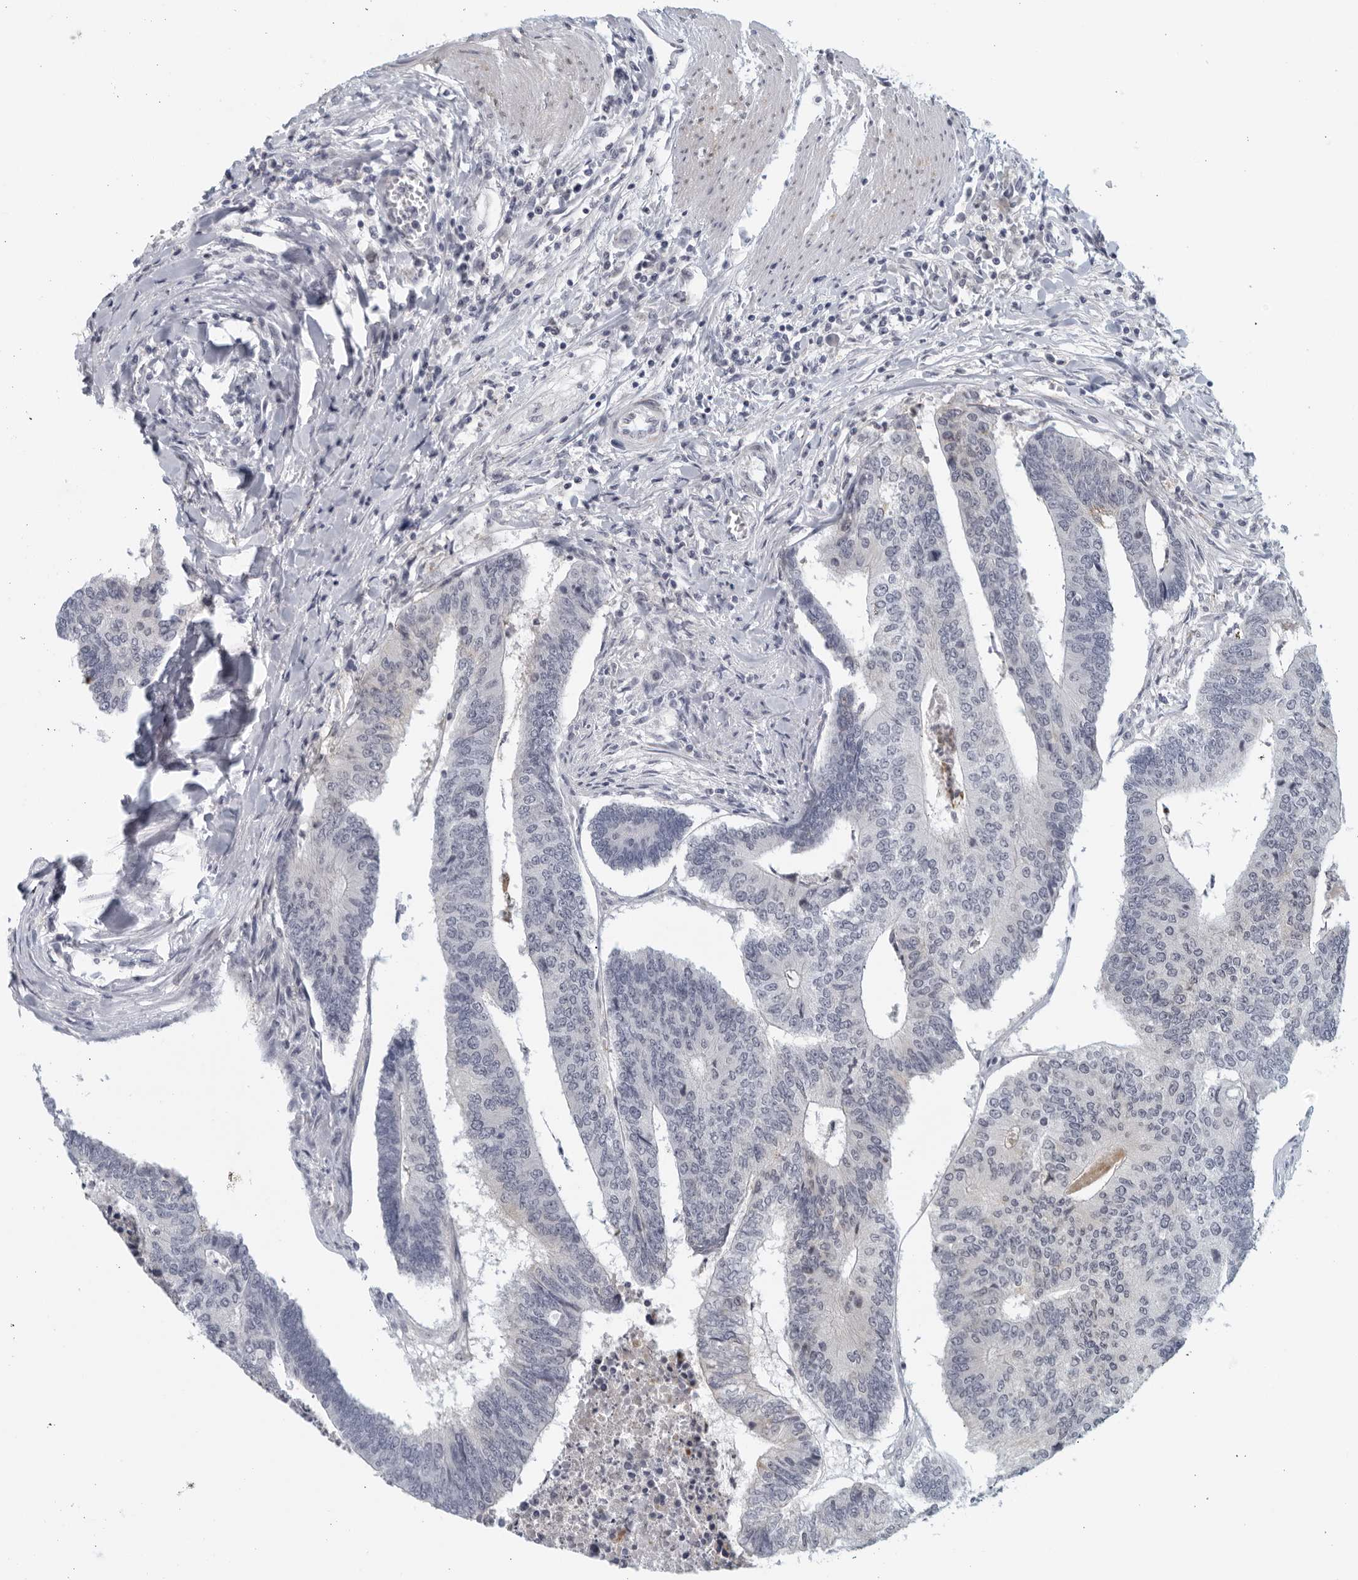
{"staining": {"intensity": "negative", "quantity": "none", "location": "none"}, "tissue": "colorectal cancer", "cell_type": "Tumor cells", "image_type": "cancer", "snomed": [{"axis": "morphology", "description": "Adenocarcinoma, NOS"}, {"axis": "topography", "description": "Colon"}], "caption": "Colorectal adenocarcinoma stained for a protein using immunohistochemistry demonstrates no positivity tumor cells.", "gene": "MATN1", "patient": {"sex": "female", "age": 67}}